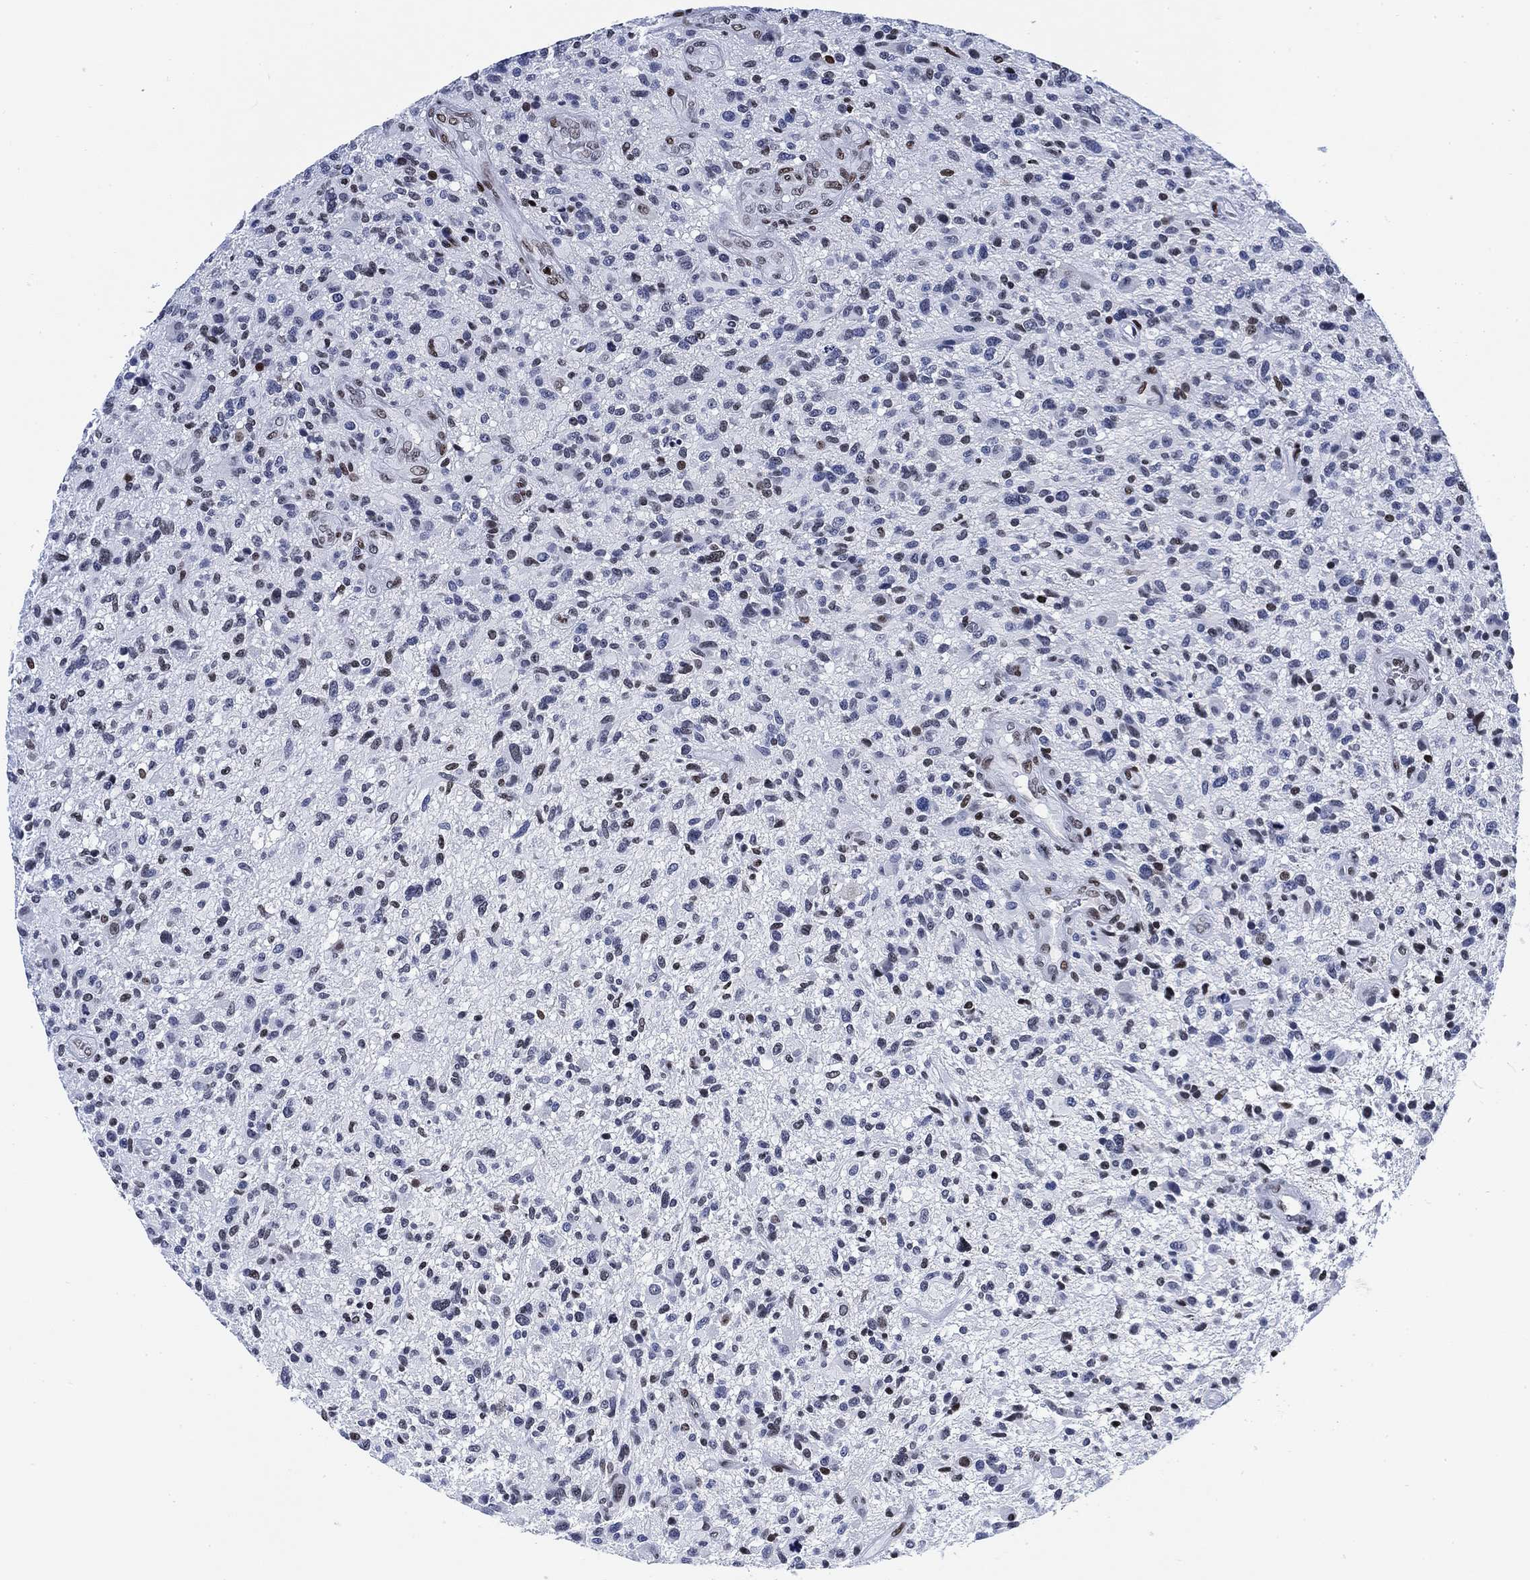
{"staining": {"intensity": "moderate", "quantity": "<25%", "location": "nuclear"}, "tissue": "glioma", "cell_type": "Tumor cells", "image_type": "cancer", "snomed": [{"axis": "morphology", "description": "Glioma, malignant, High grade"}, {"axis": "topography", "description": "Brain"}], "caption": "Immunohistochemical staining of human malignant glioma (high-grade) demonstrates moderate nuclear protein expression in about <25% of tumor cells.", "gene": "H1-10", "patient": {"sex": "male", "age": 47}}